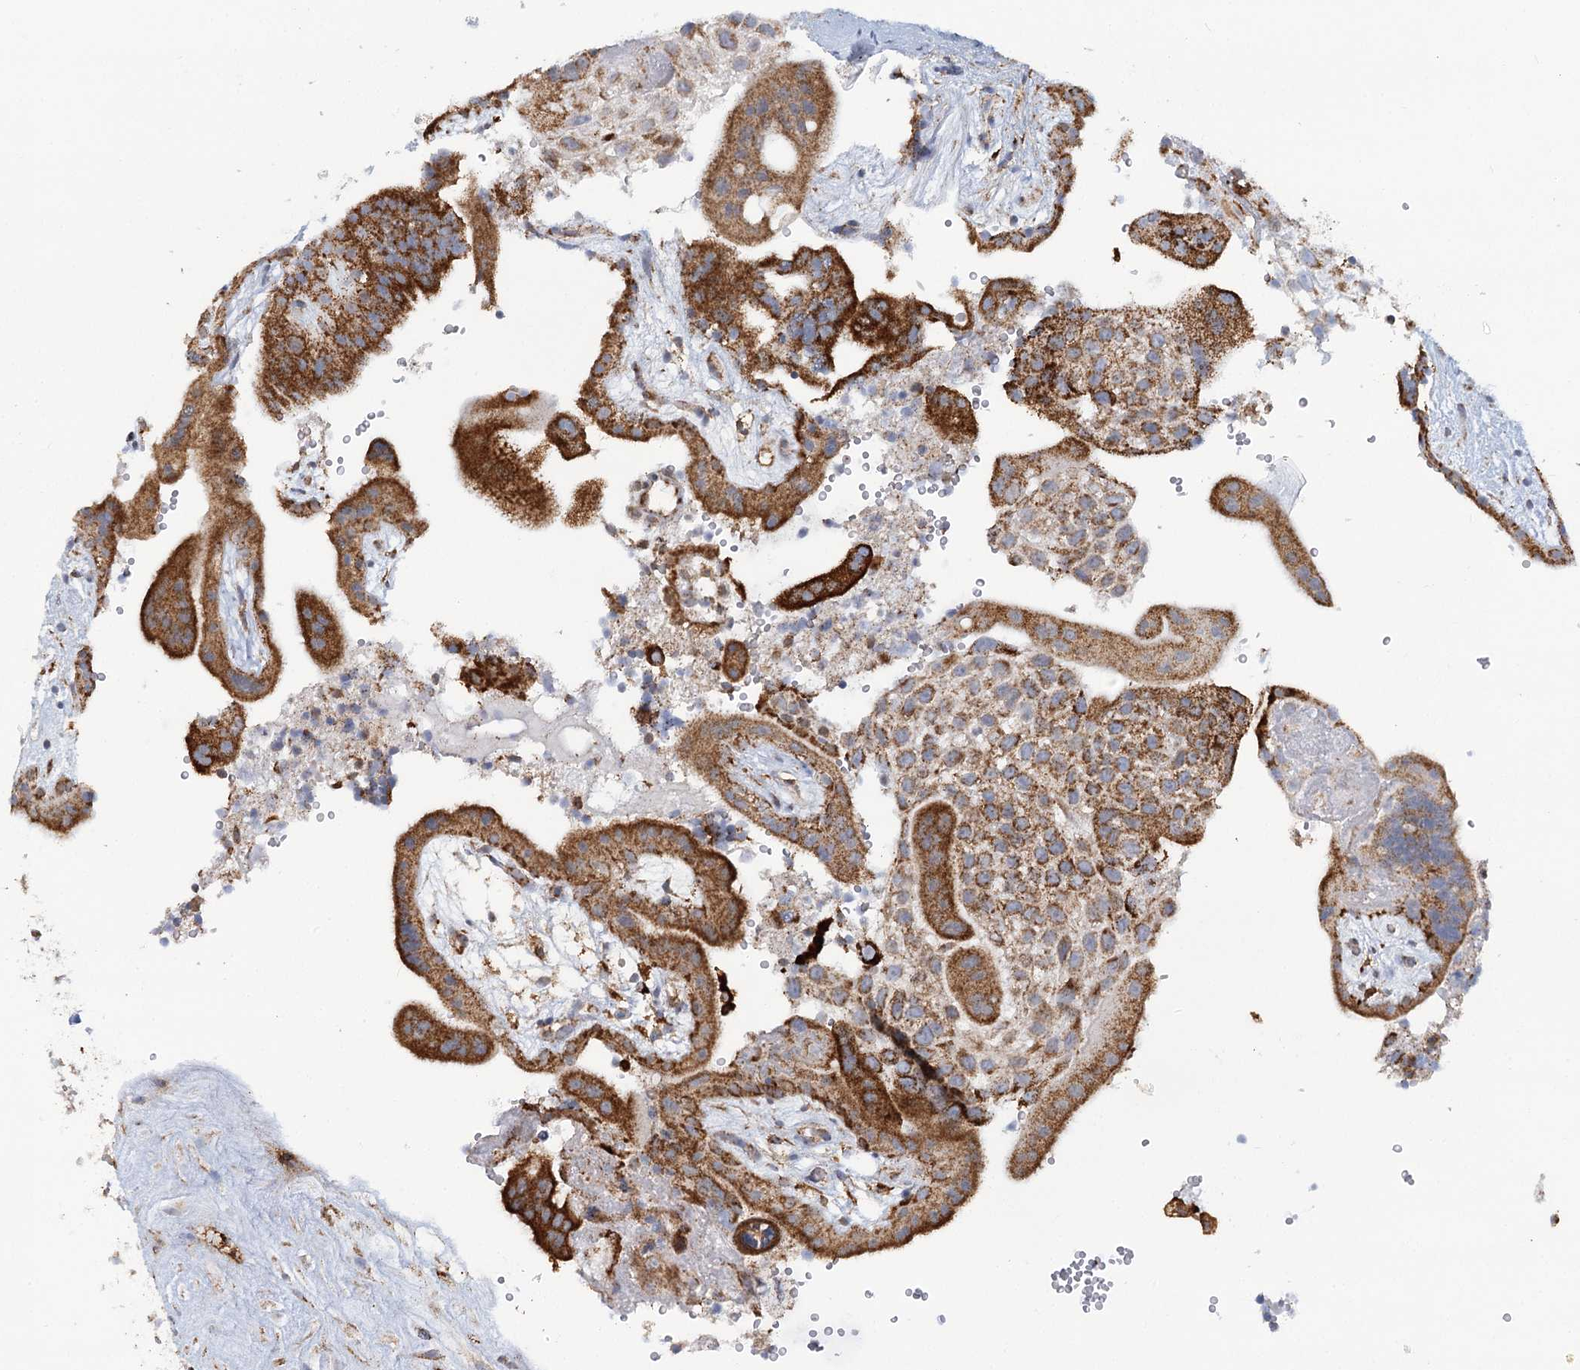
{"staining": {"intensity": "strong", "quantity": "25%-75%", "location": "cytoplasmic/membranous"}, "tissue": "placenta", "cell_type": "Trophoblastic cells", "image_type": "normal", "snomed": [{"axis": "morphology", "description": "Normal tissue, NOS"}, {"axis": "topography", "description": "Placenta"}], "caption": "Placenta stained with IHC demonstrates strong cytoplasmic/membranous staining in about 25%-75% of trophoblastic cells. Using DAB (3,3'-diaminobenzidine) (brown) and hematoxylin (blue) stains, captured at high magnification using brightfield microscopy.", "gene": "TAS1R1", "patient": {"sex": "female", "age": 18}}